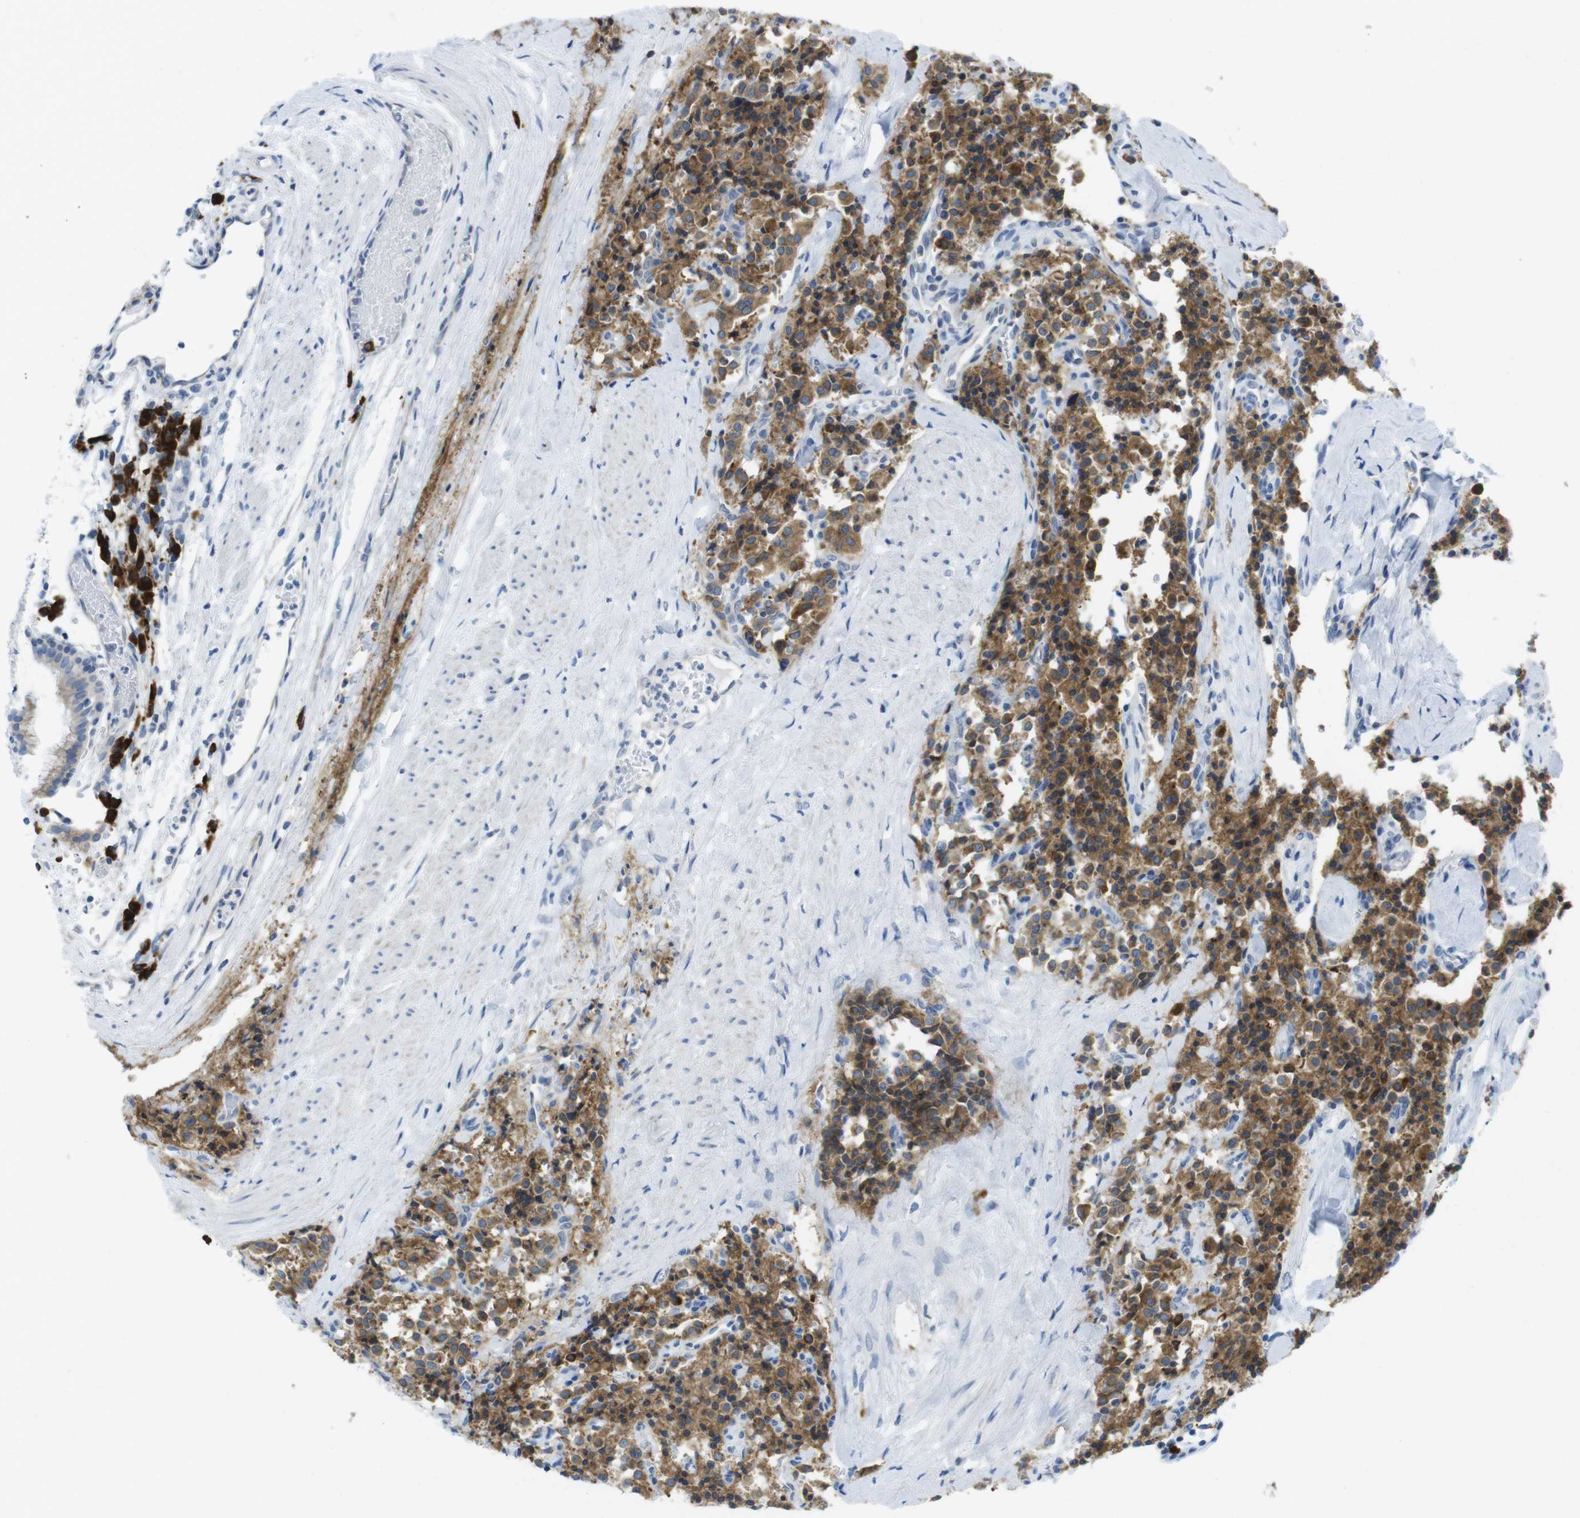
{"staining": {"intensity": "moderate", "quantity": ">75%", "location": "cytoplasmic/membranous"}, "tissue": "carcinoid", "cell_type": "Tumor cells", "image_type": "cancer", "snomed": [{"axis": "morphology", "description": "Carcinoid, malignant, NOS"}, {"axis": "topography", "description": "Lung"}], "caption": "A brown stain shows moderate cytoplasmic/membranous staining of a protein in human carcinoid (malignant) tumor cells.", "gene": "CLPTM1L", "patient": {"sex": "male", "age": 30}}